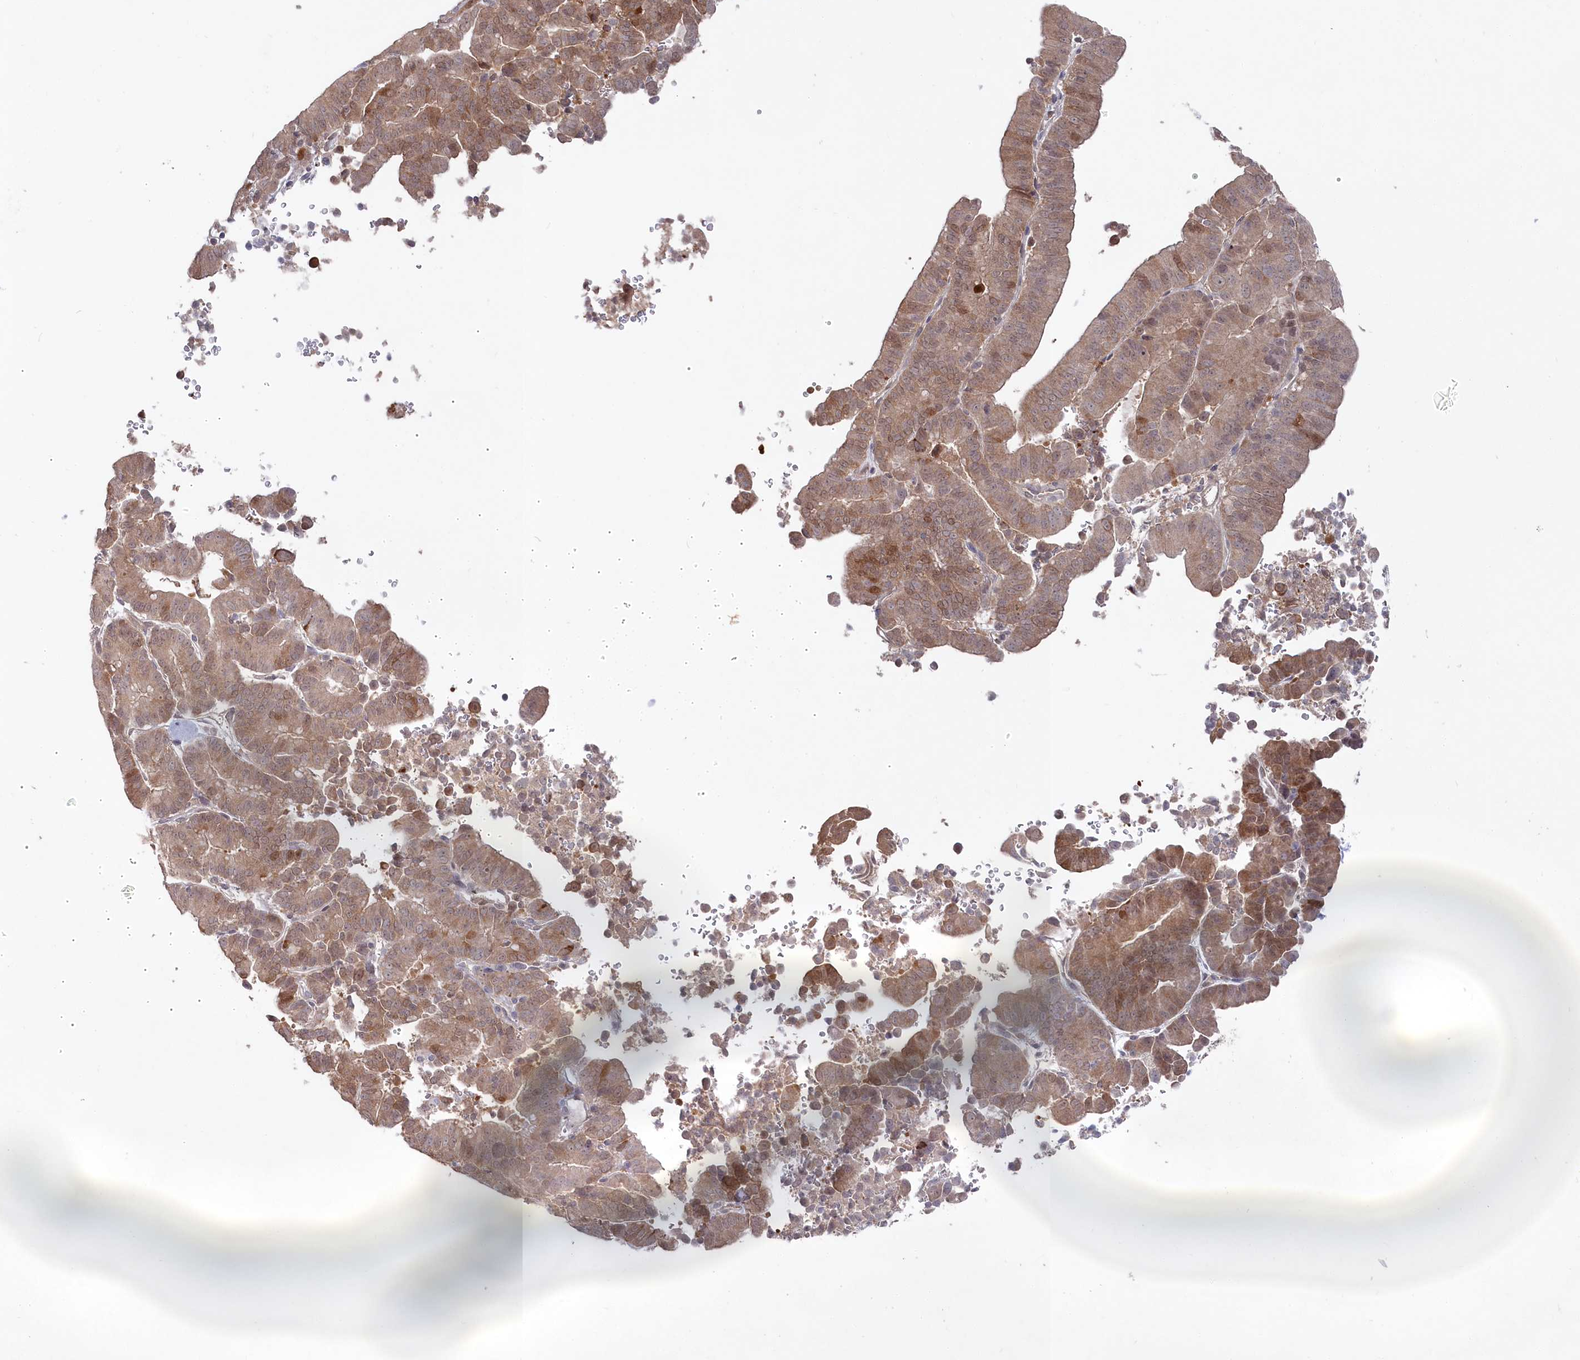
{"staining": {"intensity": "moderate", "quantity": ">75%", "location": "cytoplasmic/membranous"}, "tissue": "liver cancer", "cell_type": "Tumor cells", "image_type": "cancer", "snomed": [{"axis": "morphology", "description": "Cholangiocarcinoma"}, {"axis": "topography", "description": "Liver"}], "caption": "The photomicrograph shows immunohistochemical staining of liver cancer (cholangiocarcinoma). There is moderate cytoplasmic/membranous expression is seen in approximately >75% of tumor cells.", "gene": "AAMDC", "patient": {"sex": "female", "age": 75}}